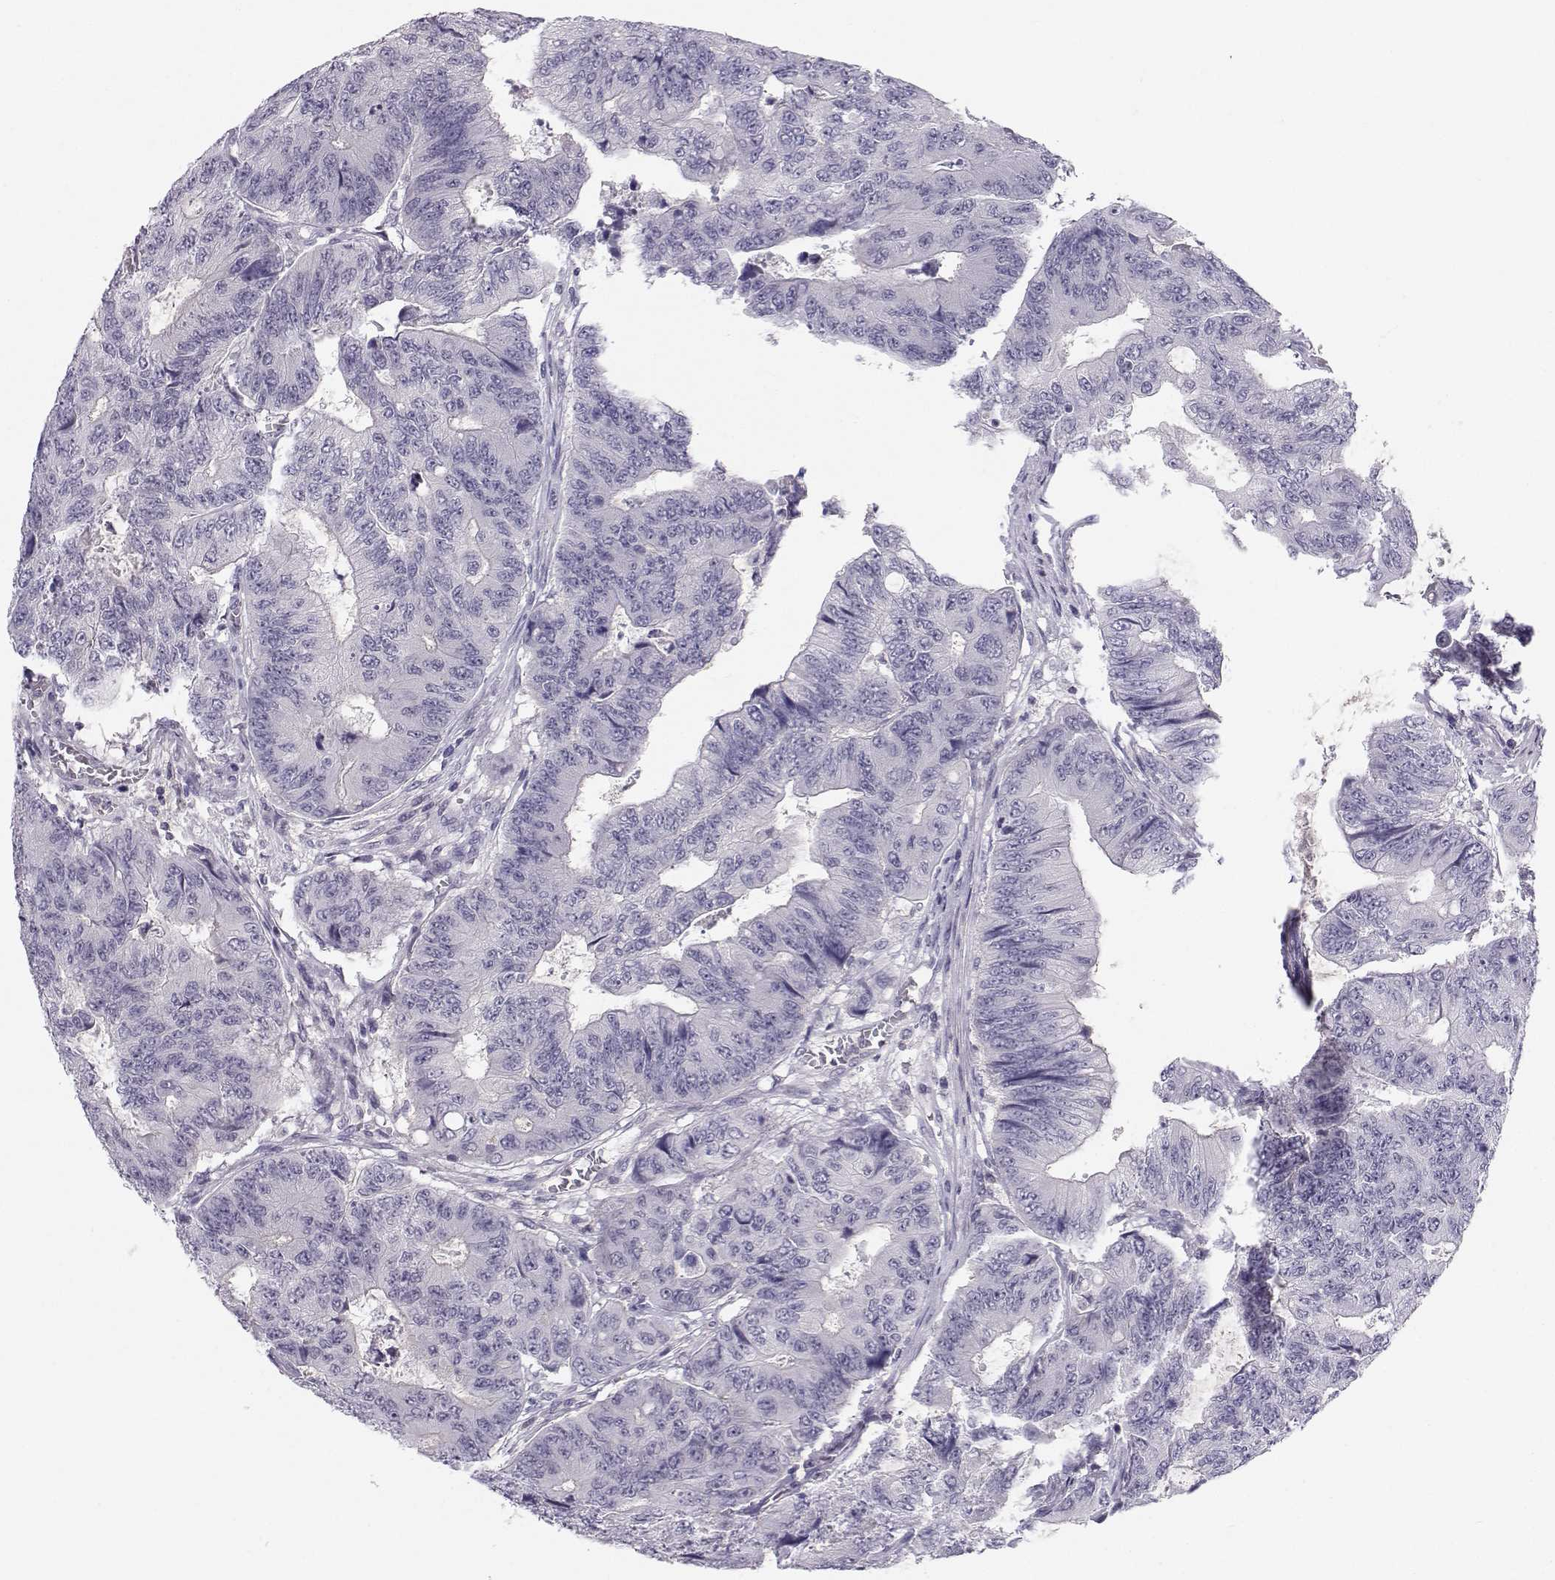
{"staining": {"intensity": "negative", "quantity": "none", "location": "none"}, "tissue": "colorectal cancer", "cell_type": "Tumor cells", "image_type": "cancer", "snomed": [{"axis": "morphology", "description": "Adenocarcinoma, NOS"}, {"axis": "topography", "description": "Colon"}], "caption": "Immunohistochemistry of adenocarcinoma (colorectal) demonstrates no positivity in tumor cells.", "gene": "MROH7", "patient": {"sex": "female", "age": 48}}